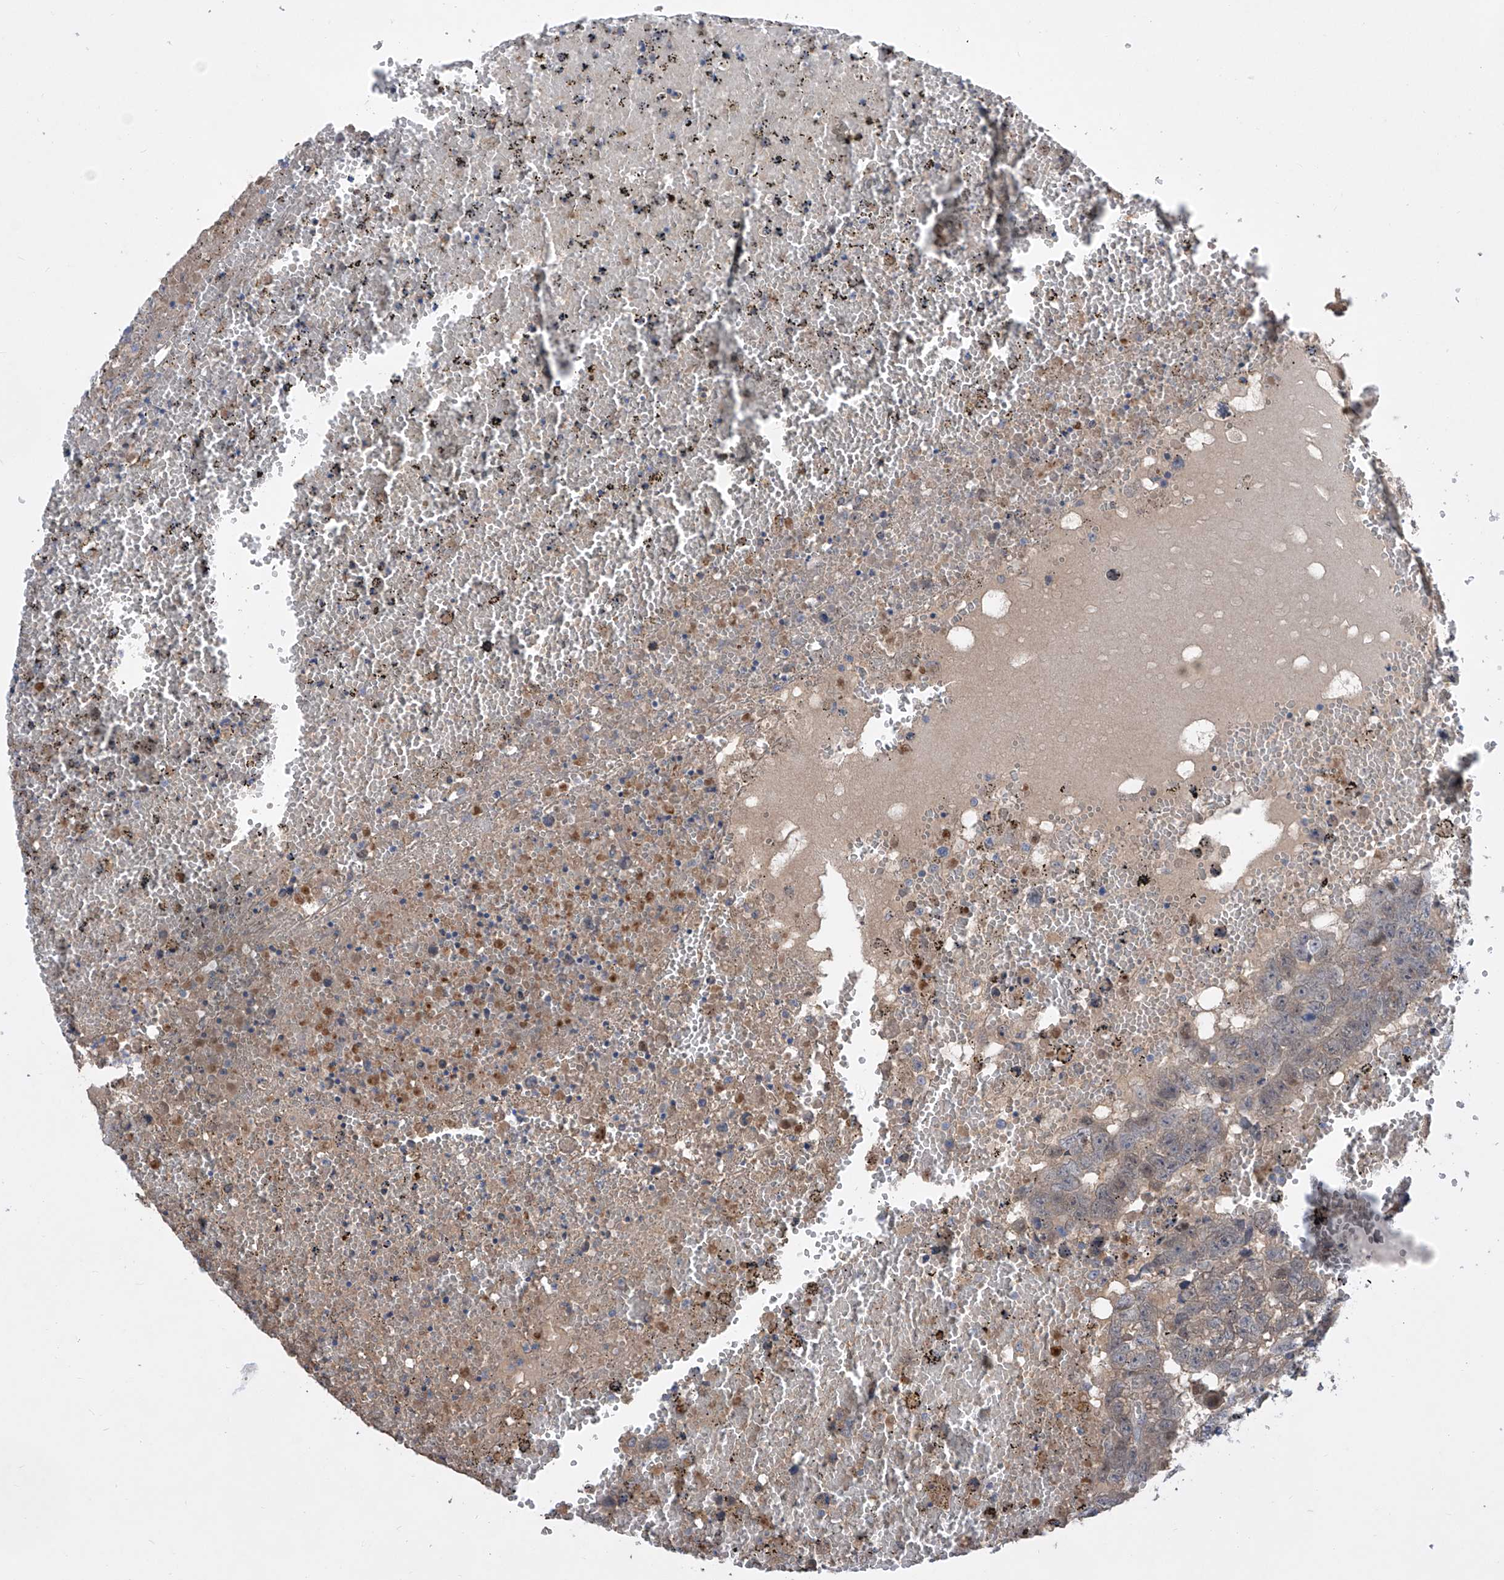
{"staining": {"intensity": "negative", "quantity": "none", "location": "none"}, "tissue": "testis cancer", "cell_type": "Tumor cells", "image_type": "cancer", "snomed": [{"axis": "morphology", "description": "Carcinoma, Embryonal, NOS"}, {"axis": "topography", "description": "Testis"}], "caption": "There is no significant expression in tumor cells of testis cancer. (DAB immunohistochemistry (IHC), high magnification).", "gene": "SRBD1", "patient": {"sex": "male", "age": 25}}